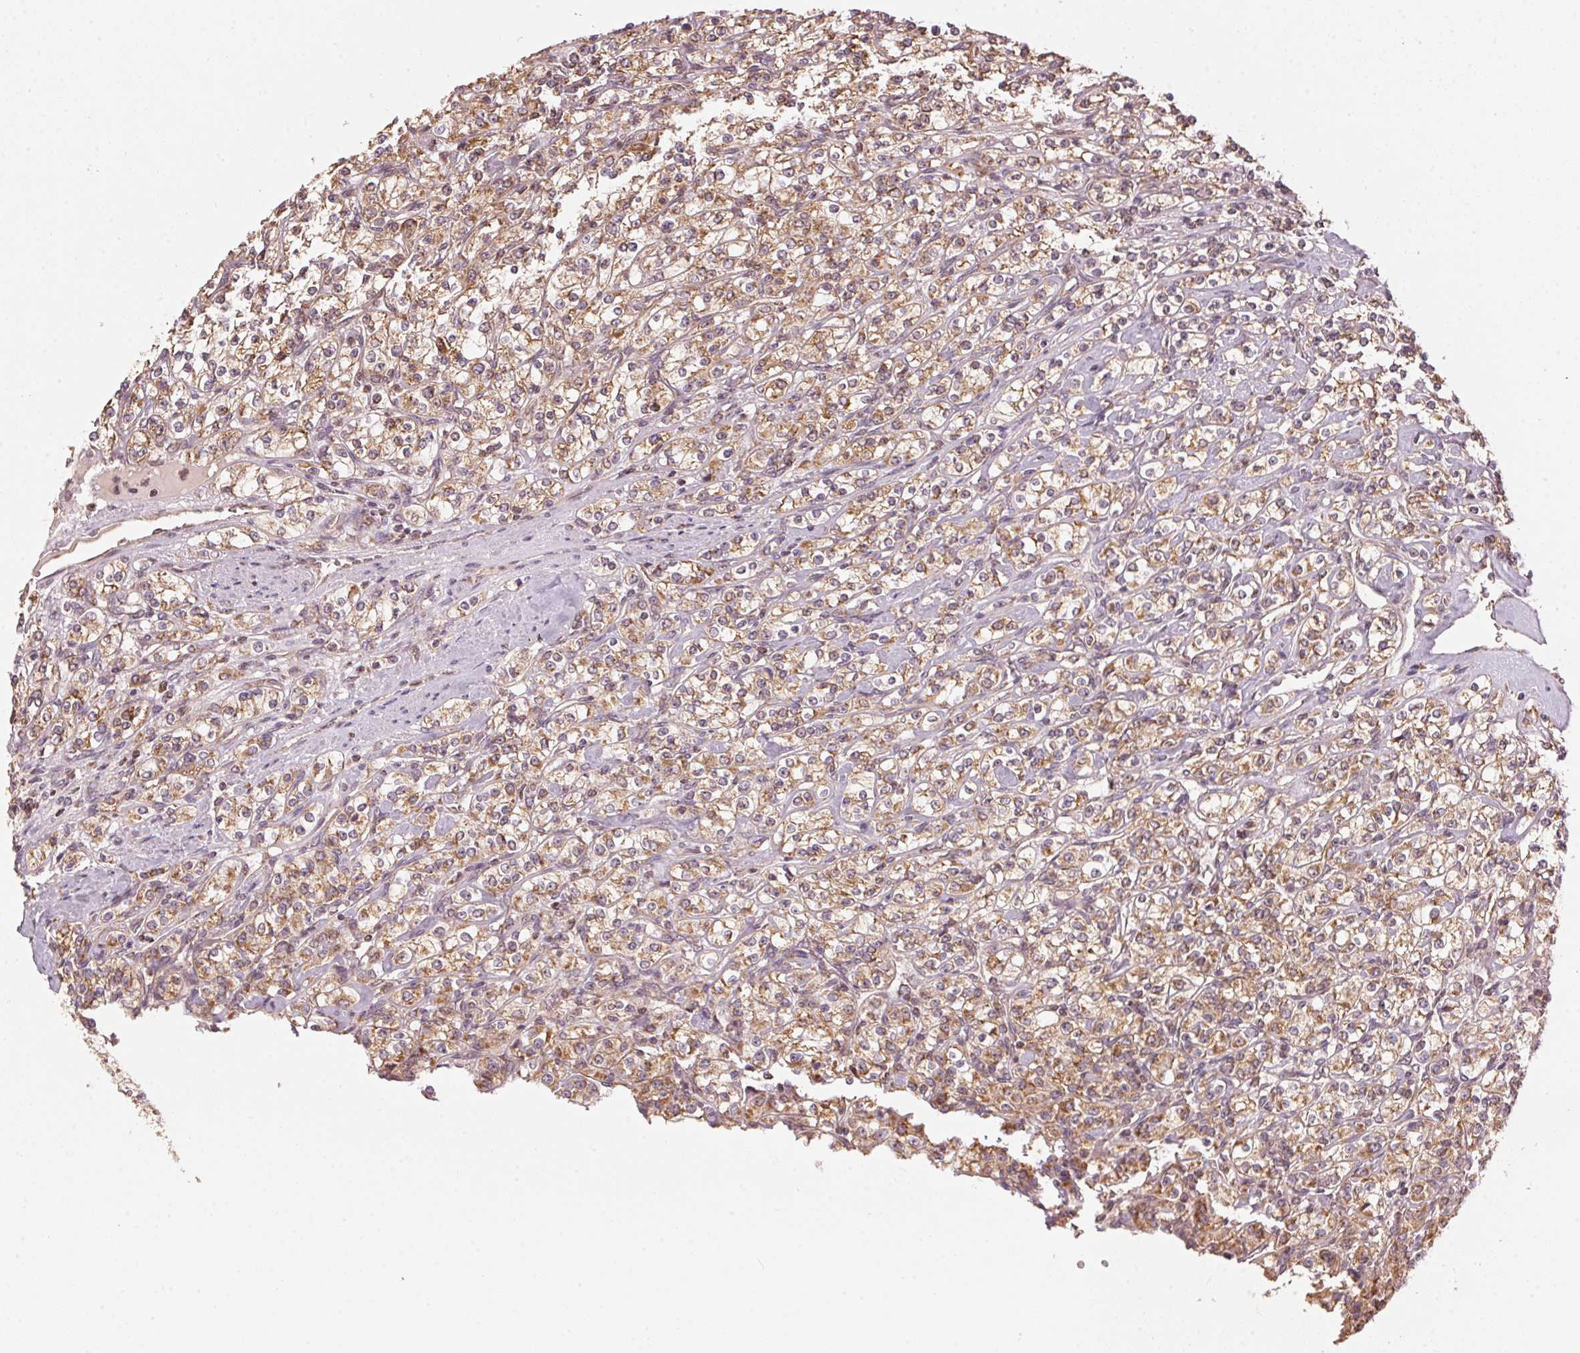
{"staining": {"intensity": "moderate", "quantity": ">75%", "location": "cytoplasmic/membranous"}, "tissue": "renal cancer", "cell_type": "Tumor cells", "image_type": "cancer", "snomed": [{"axis": "morphology", "description": "Adenocarcinoma, NOS"}, {"axis": "topography", "description": "Kidney"}], "caption": "This is an image of immunohistochemistry (IHC) staining of renal adenocarcinoma, which shows moderate positivity in the cytoplasmic/membranous of tumor cells.", "gene": "ARHGAP6", "patient": {"sex": "male", "age": 77}}